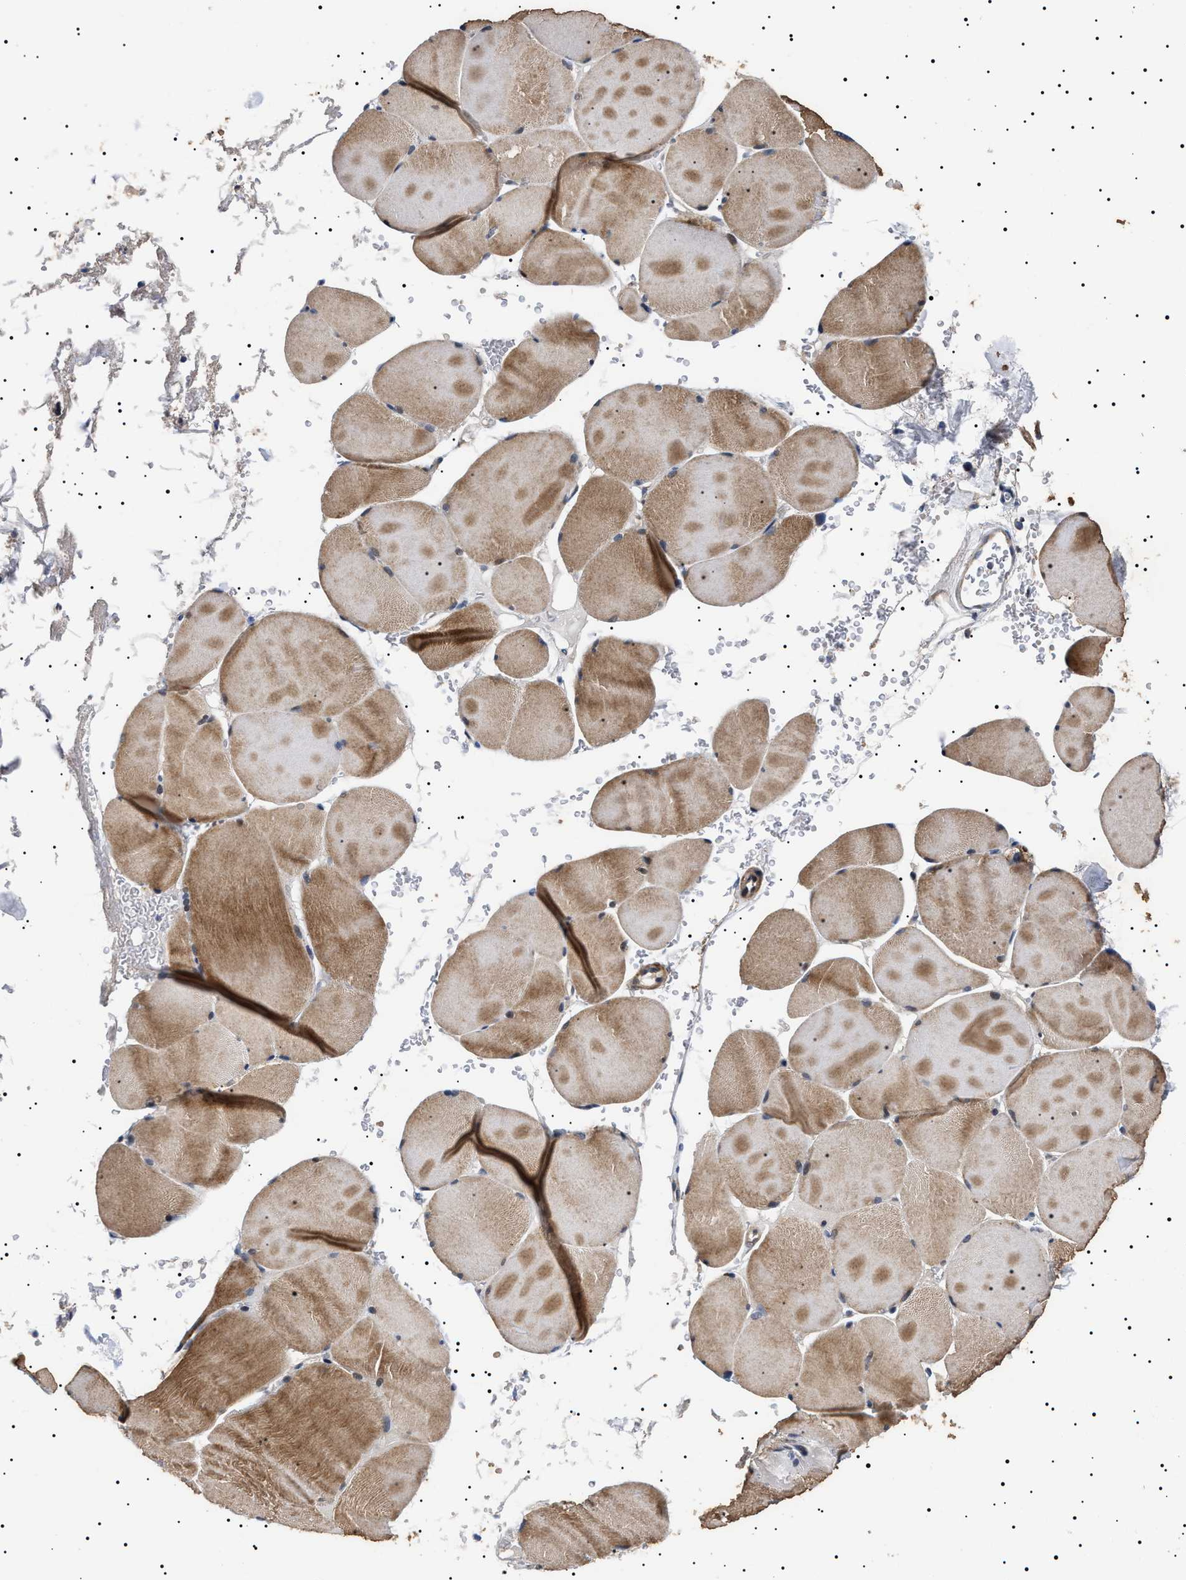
{"staining": {"intensity": "moderate", "quantity": ">75%", "location": "cytoplasmic/membranous"}, "tissue": "skeletal muscle", "cell_type": "Myocytes", "image_type": "normal", "snomed": [{"axis": "morphology", "description": "Normal tissue, NOS"}, {"axis": "topography", "description": "Skin"}, {"axis": "topography", "description": "Skeletal muscle"}], "caption": "Immunohistochemistry of normal human skeletal muscle shows medium levels of moderate cytoplasmic/membranous positivity in about >75% of myocytes.", "gene": "RAB34", "patient": {"sex": "male", "age": 83}}